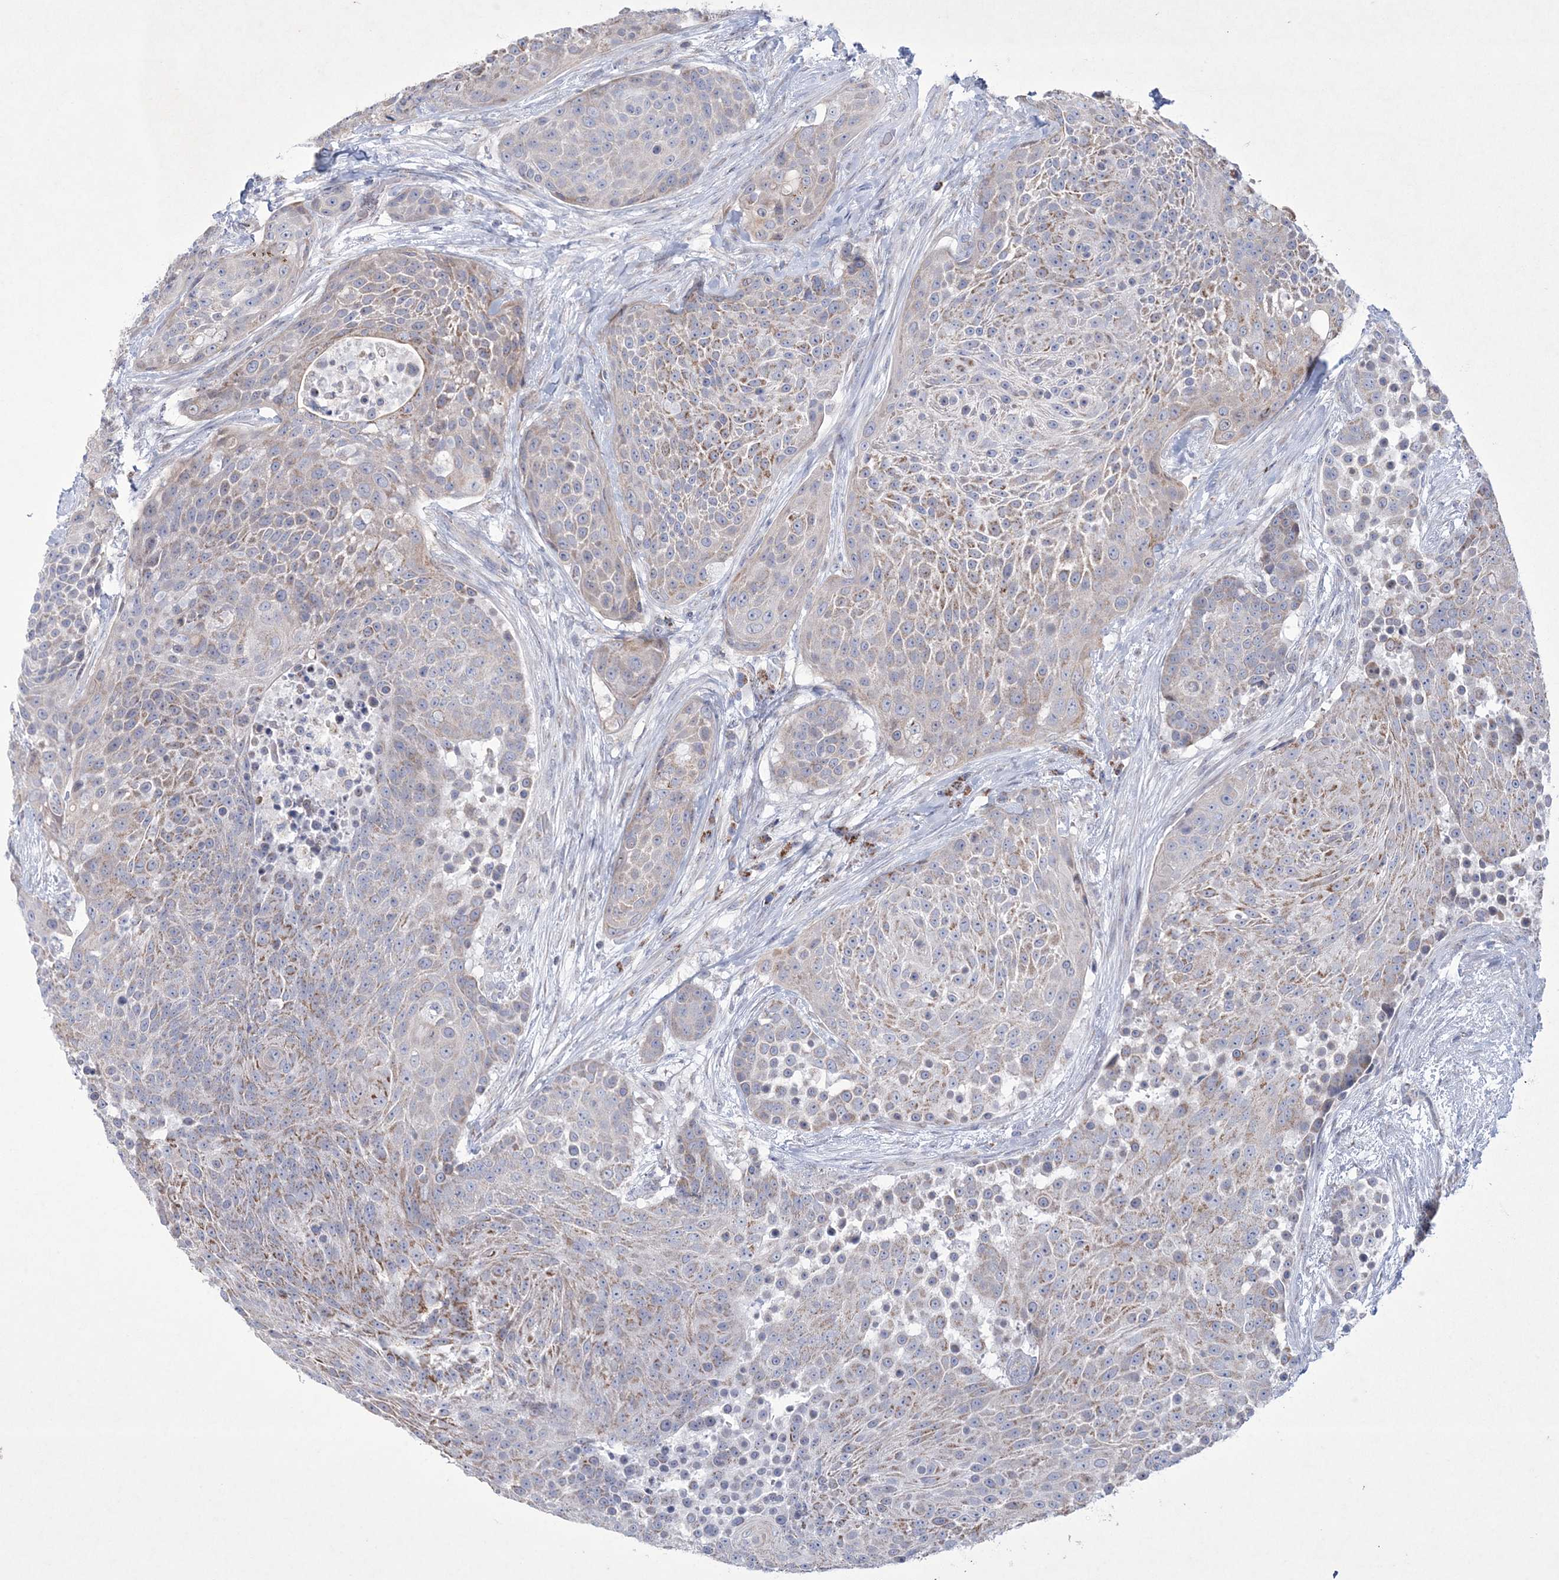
{"staining": {"intensity": "moderate", "quantity": "25%-75%", "location": "cytoplasmic/membranous"}, "tissue": "urothelial cancer", "cell_type": "Tumor cells", "image_type": "cancer", "snomed": [{"axis": "morphology", "description": "Urothelial carcinoma, High grade"}, {"axis": "topography", "description": "Urinary bladder"}], "caption": "Urothelial carcinoma (high-grade) stained for a protein reveals moderate cytoplasmic/membranous positivity in tumor cells.", "gene": "CES4A", "patient": {"sex": "female", "age": 63}}